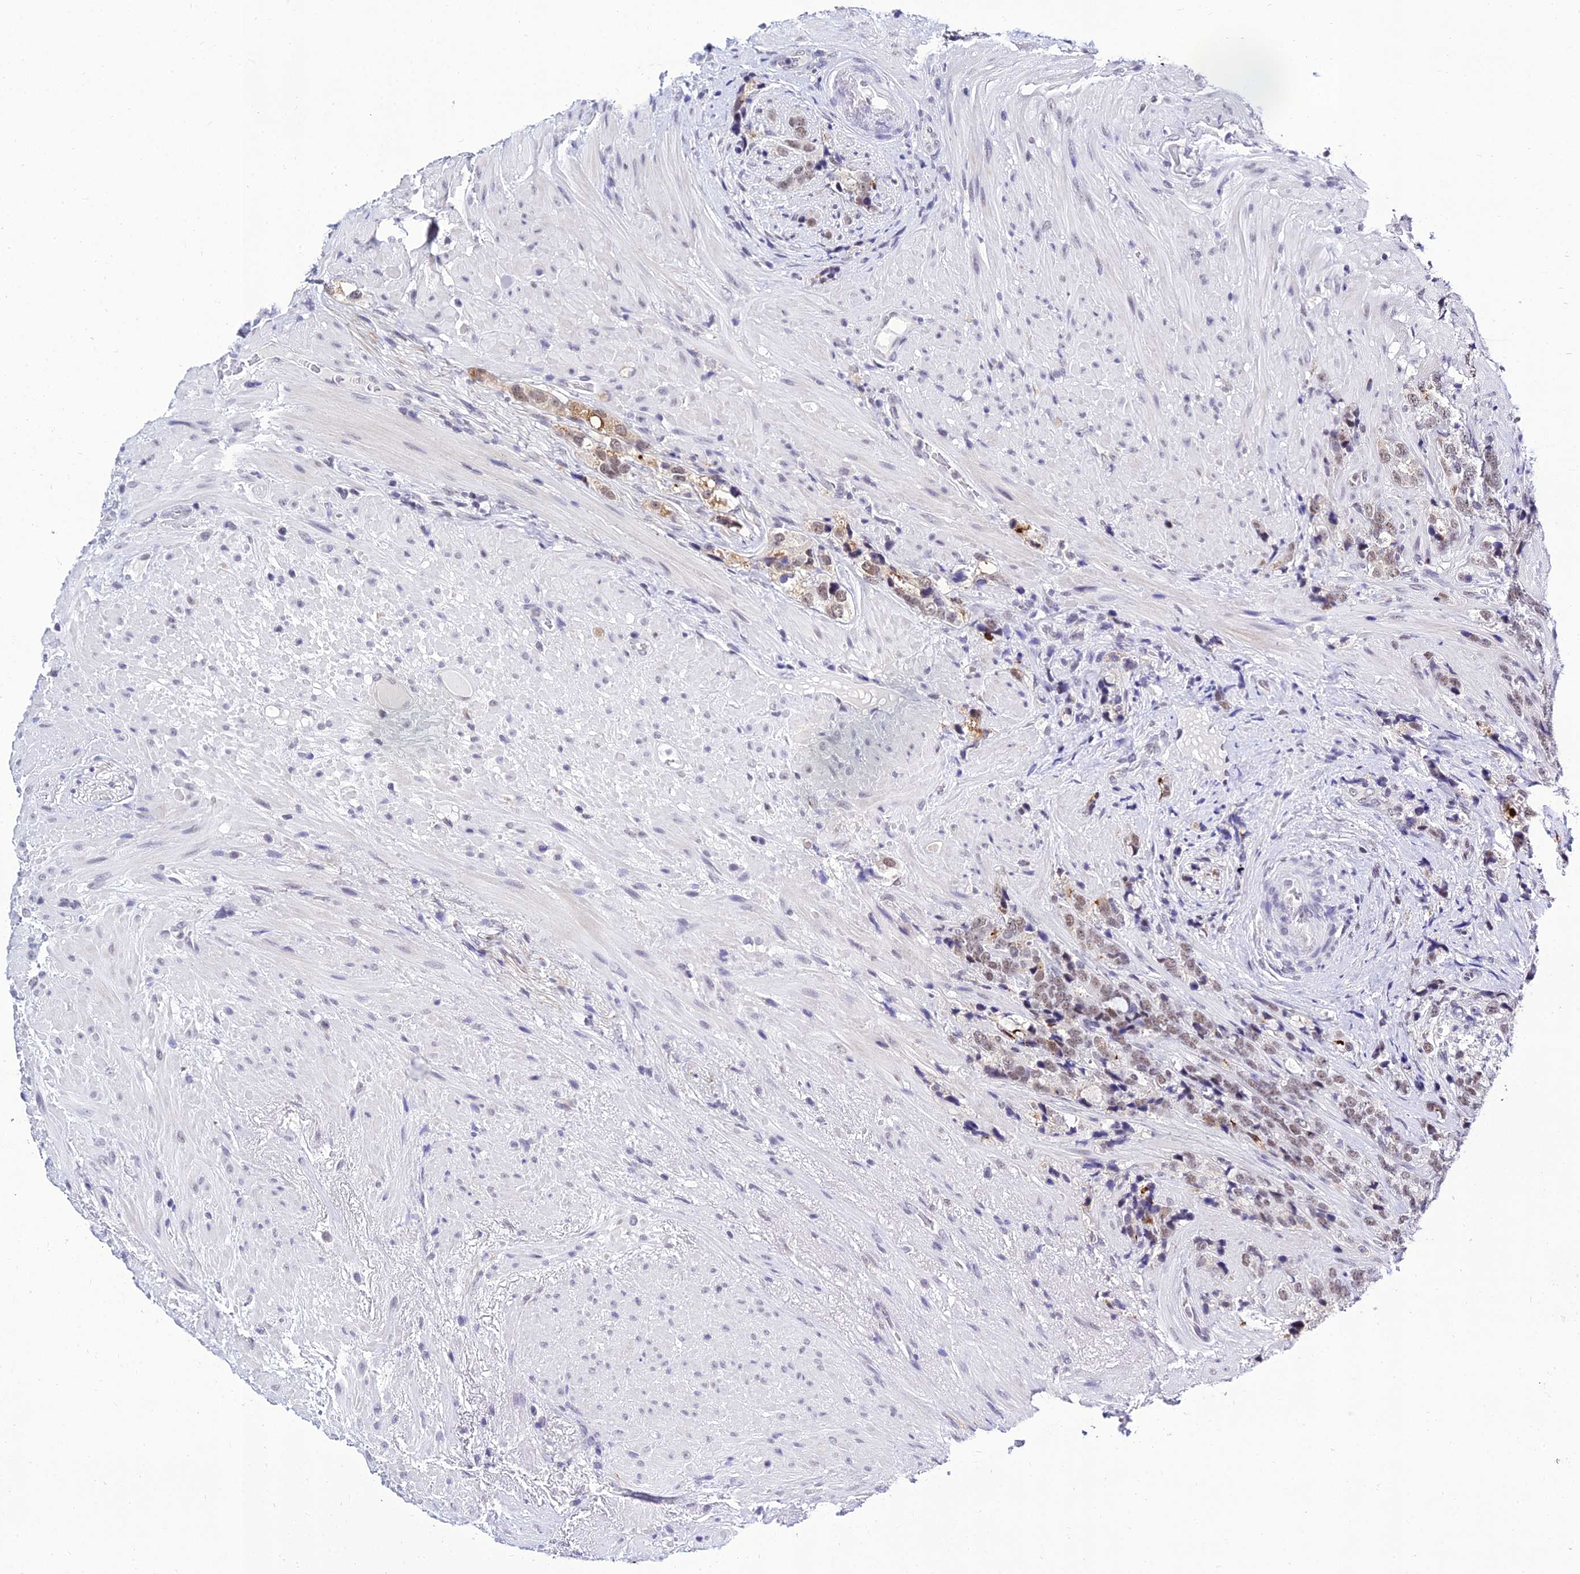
{"staining": {"intensity": "weak", "quantity": "25%-75%", "location": "nuclear"}, "tissue": "prostate cancer", "cell_type": "Tumor cells", "image_type": "cancer", "snomed": [{"axis": "morphology", "description": "Adenocarcinoma, High grade"}, {"axis": "topography", "description": "Prostate"}], "caption": "Approximately 25%-75% of tumor cells in human prostate cancer demonstrate weak nuclear protein positivity as visualized by brown immunohistochemical staining.", "gene": "PPP4R2", "patient": {"sex": "male", "age": 74}}